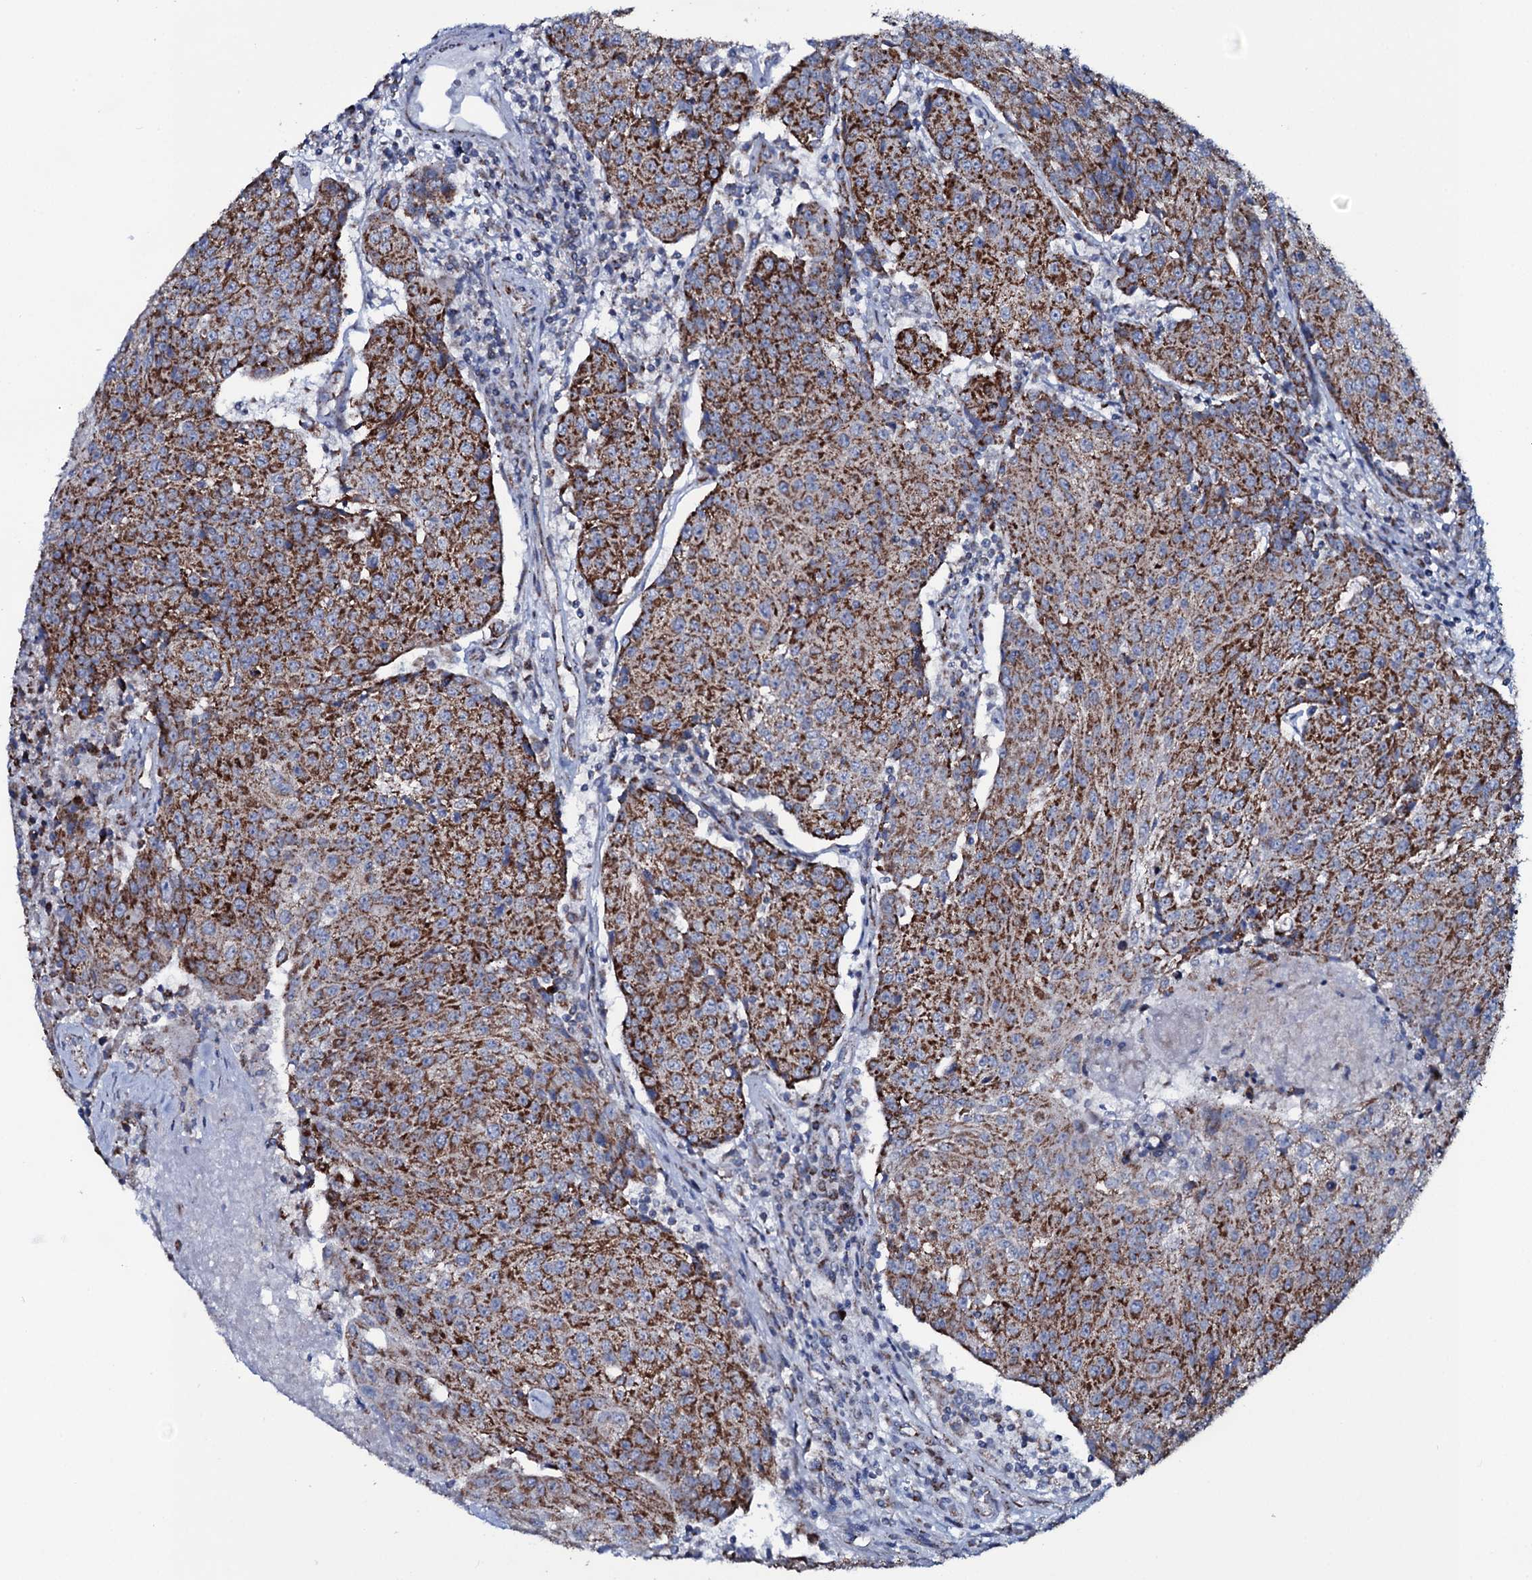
{"staining": {"intensity": "strong", "quantity": ">75%", "location": "cytoplasmic/membranous"}, "tissue": "urothelial cancer", "cell_type": "Tumor cells", "image_type": "cancer", "snomed": [{"axis": "morphology", "description": "Urothelial carcinoma, High grade"}, {"axis": "topography", "description": "Urinary bladder"}], "caption": "Tumor cells reveal strong cytoplasmic/membranous positivity in approximately >75% of cells in high-grade urothelial carcinoma. The protein of interest is shown in brown color, while the nuclei are stained blue.", "gene": "MRPS35", "patient": {"sex": "female", "age": 85}}